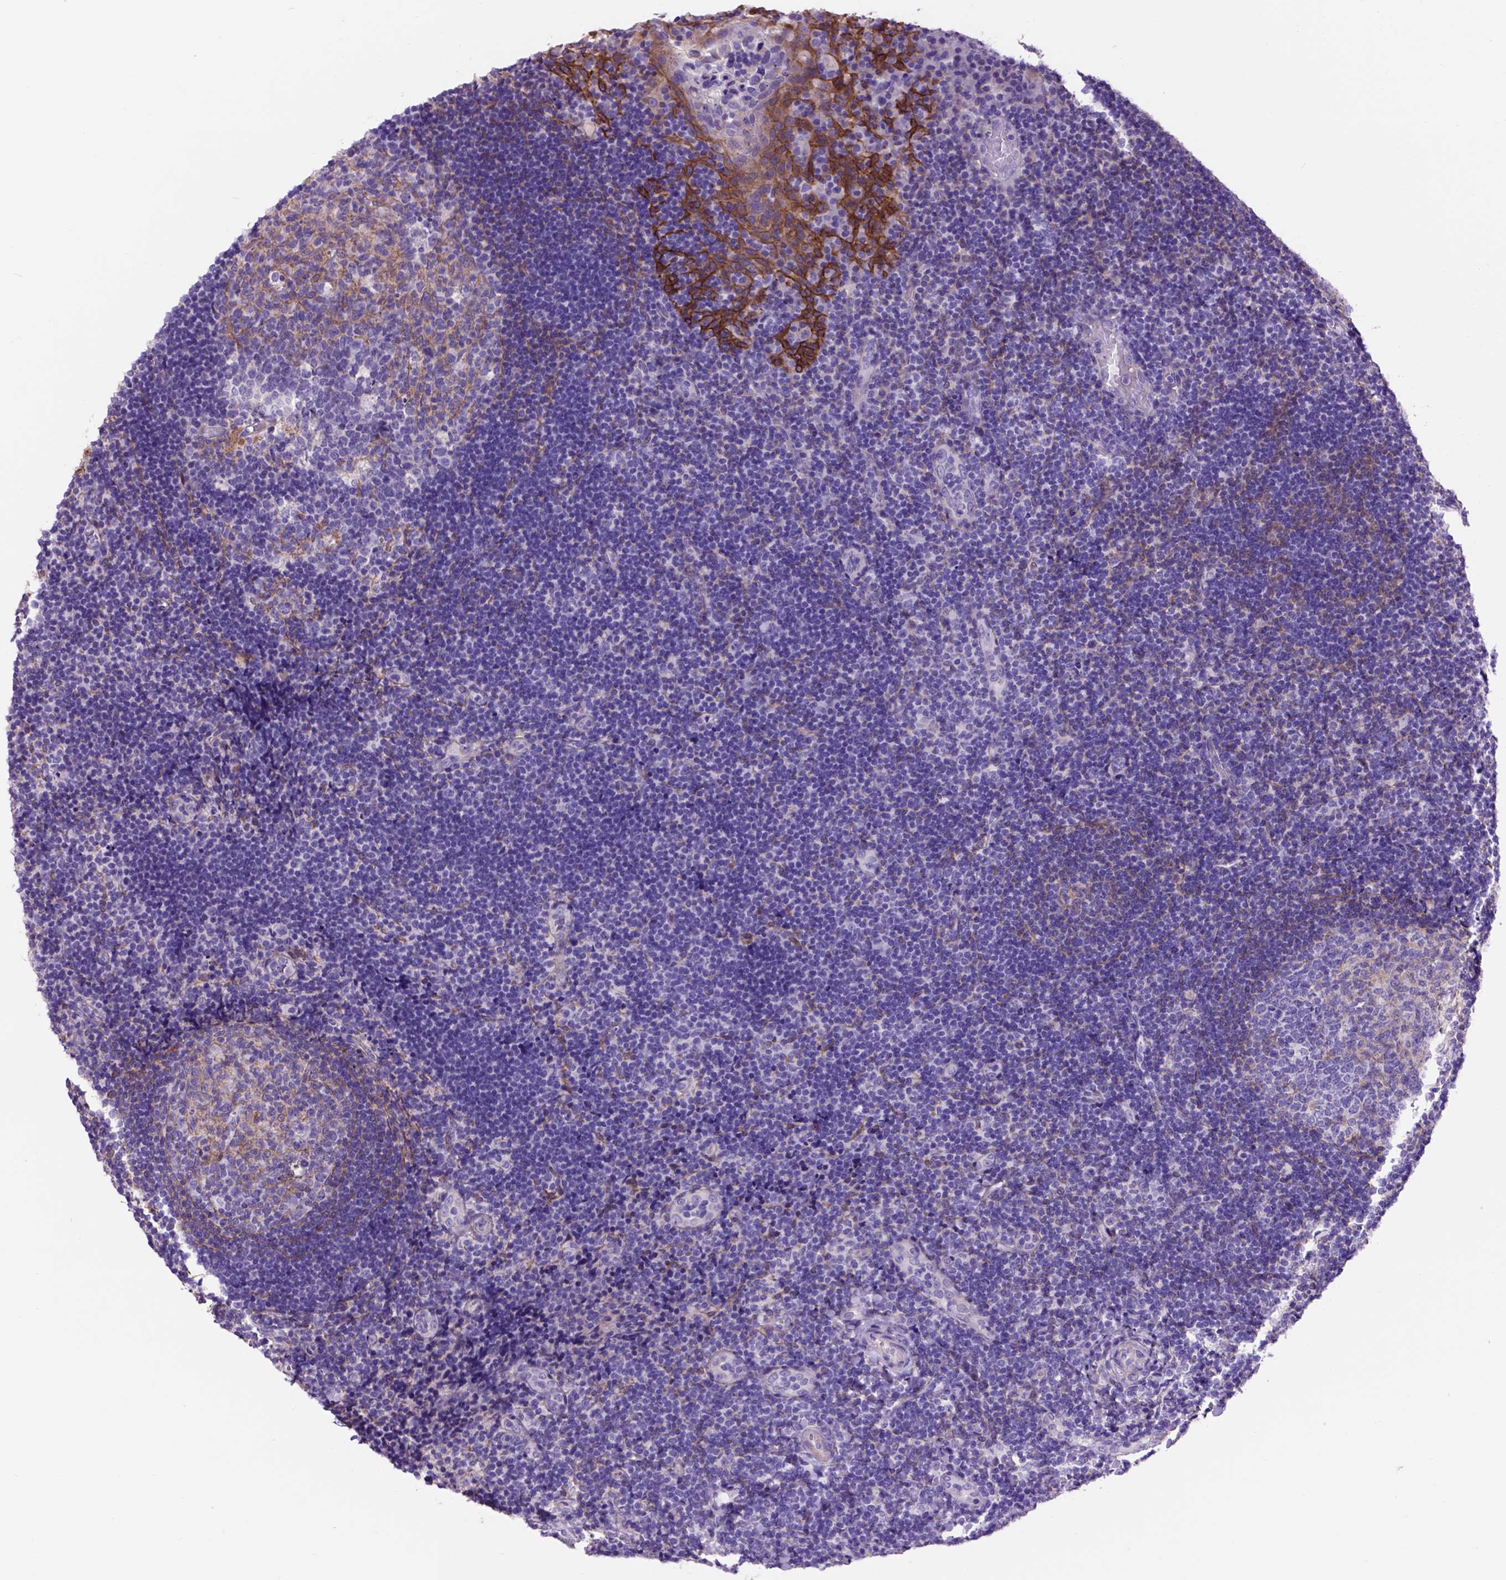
{"staining": {"intensity": "negative", "quantity": "none", "location": "none"}, "tissue": "tonsil", "cell_type": "Germinal center cells", "image_type": "normal", "snomed": [{"axis": "morphology", "description": "Normal tissue, NOS"}, {"axis": "topography", "description": "Tonsil"}], "caption": "The image reveals no significant staining in germinal center cells of tonsil. (DAB (3,3'-diaminobenzidine) immunohistochemistry (IHC) with hematoxylin counter stain).", "gene": "EGFR", "patient": {"sex": "male", "age": 17}}